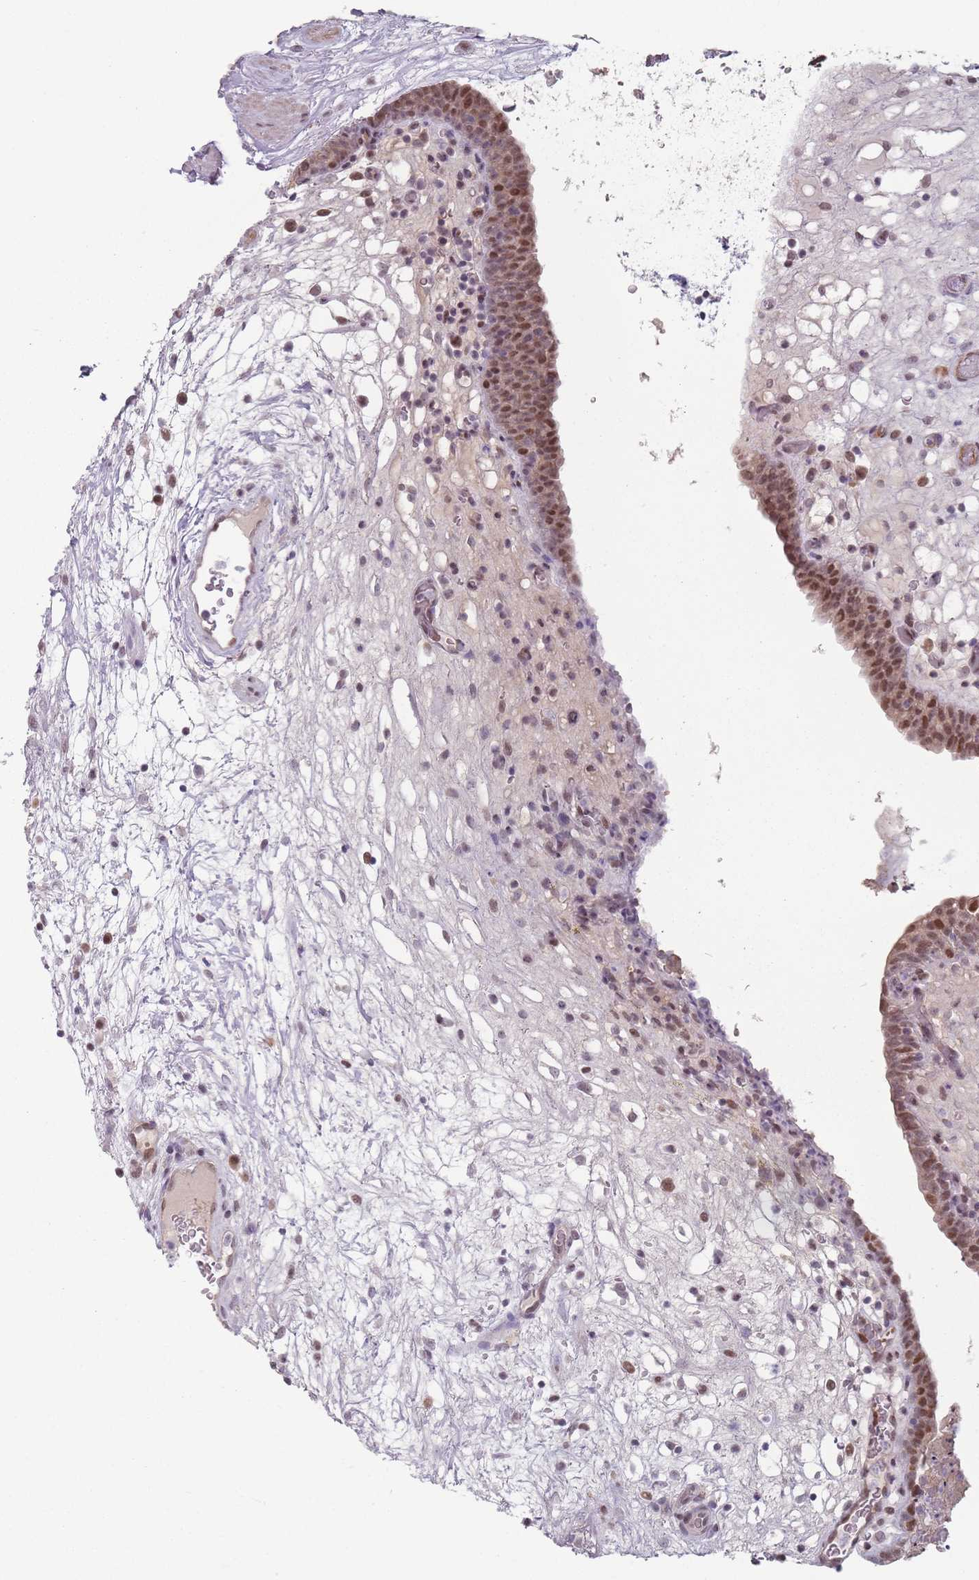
{"staining": {"intensity": "moderate", "quantity": ">75%", "location": "nuclear"}, "tissue": "urinary bladder", "cell_type": "Urothelial cells", "image_type": "normal", "snomed": [{"axis": "morphology", "description": "Normal tissue, NOS"}, {"axis": "topography", "description": "Urinary bladder"}], "caption": "Urinary bladder stained with IHC exhibits moderate nuclear staining in approximately >75% of urothelial cells.", "gene": "SH3BGRL2", "patient": {"sex": "male", "age": 71}}